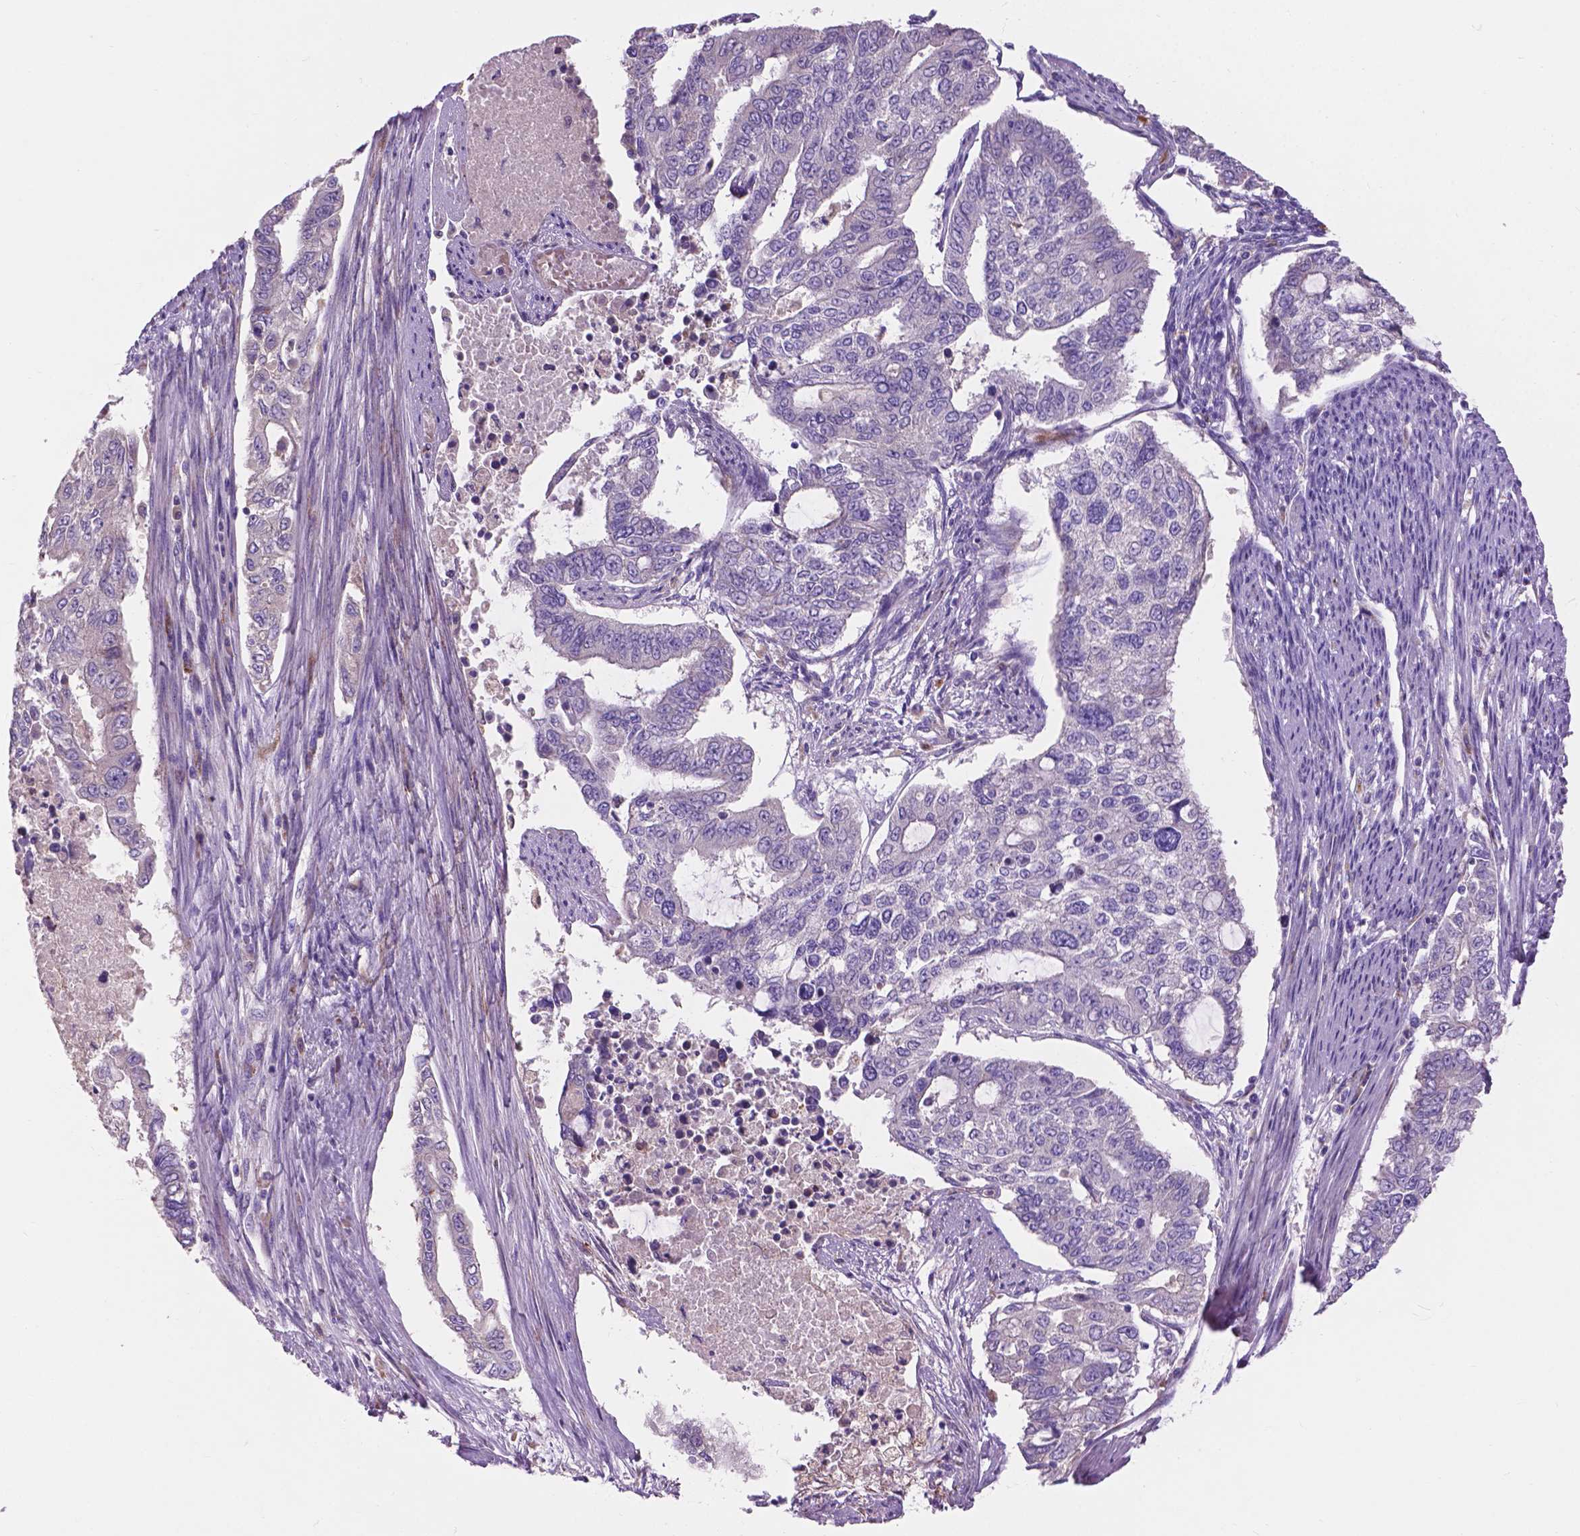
{"staining": {"intensity": "negative", "quantity": "none", "location": "none"}, "tissue": "endometrial cancer", "cell_type": "Tumor cells", "image_type": "cancer", "snomed": [{"axis": "morphology", "description": "Adenocarcinoma, NOS"}, {"axis": "topography", "description": "Uterus"}], "caption": "Tumor cells are negative for protein expression in human endometrial cancer (adenocarcinoma).", "gene": "NOXO1", "patient": {"sex": "female", "age": 59}}